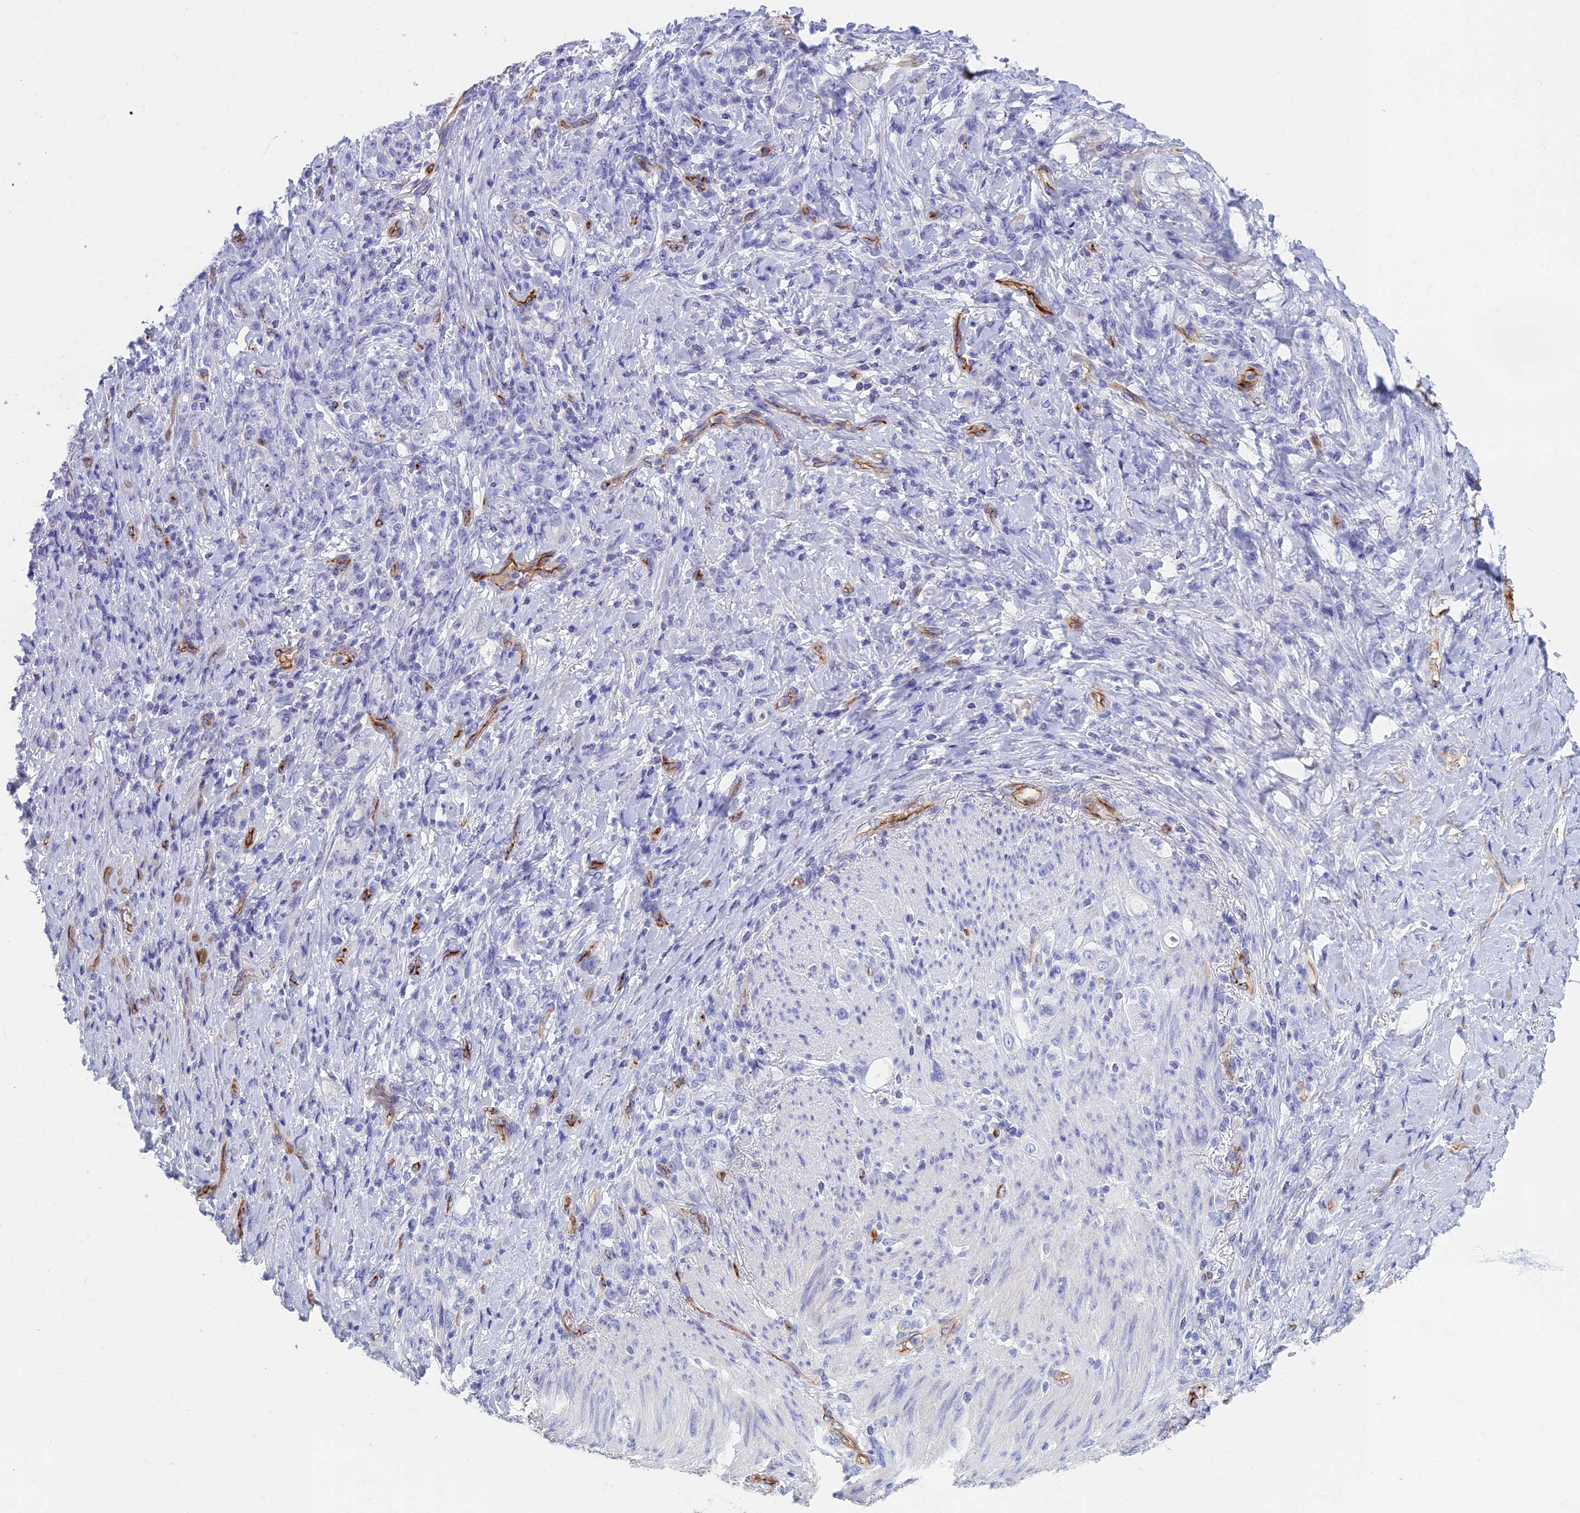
{"staining": {"intensity": "negative", "quantity": "none", "location": "none"}, "tissue": "stomach cancer", "cell_type": "Tumor cells", "image_type": "cancer", "snomed": [{"axis": "morphology", "description": "Normal tissue, NOS"}, {"axis": "morphology", "description": "Adenocarcinoma, NOS"}, {"axis": "topography", "description": "Stomach"}], "caption": "High magnification brightfield microscopy of adenocarcinoma (stomach) stained with DAB (brown) and counterstained with hematoxylin (blue): tumor cells show no significant expression.", "gene": "ETFRF1", "patient": {"sex": "female", "age": 79}}